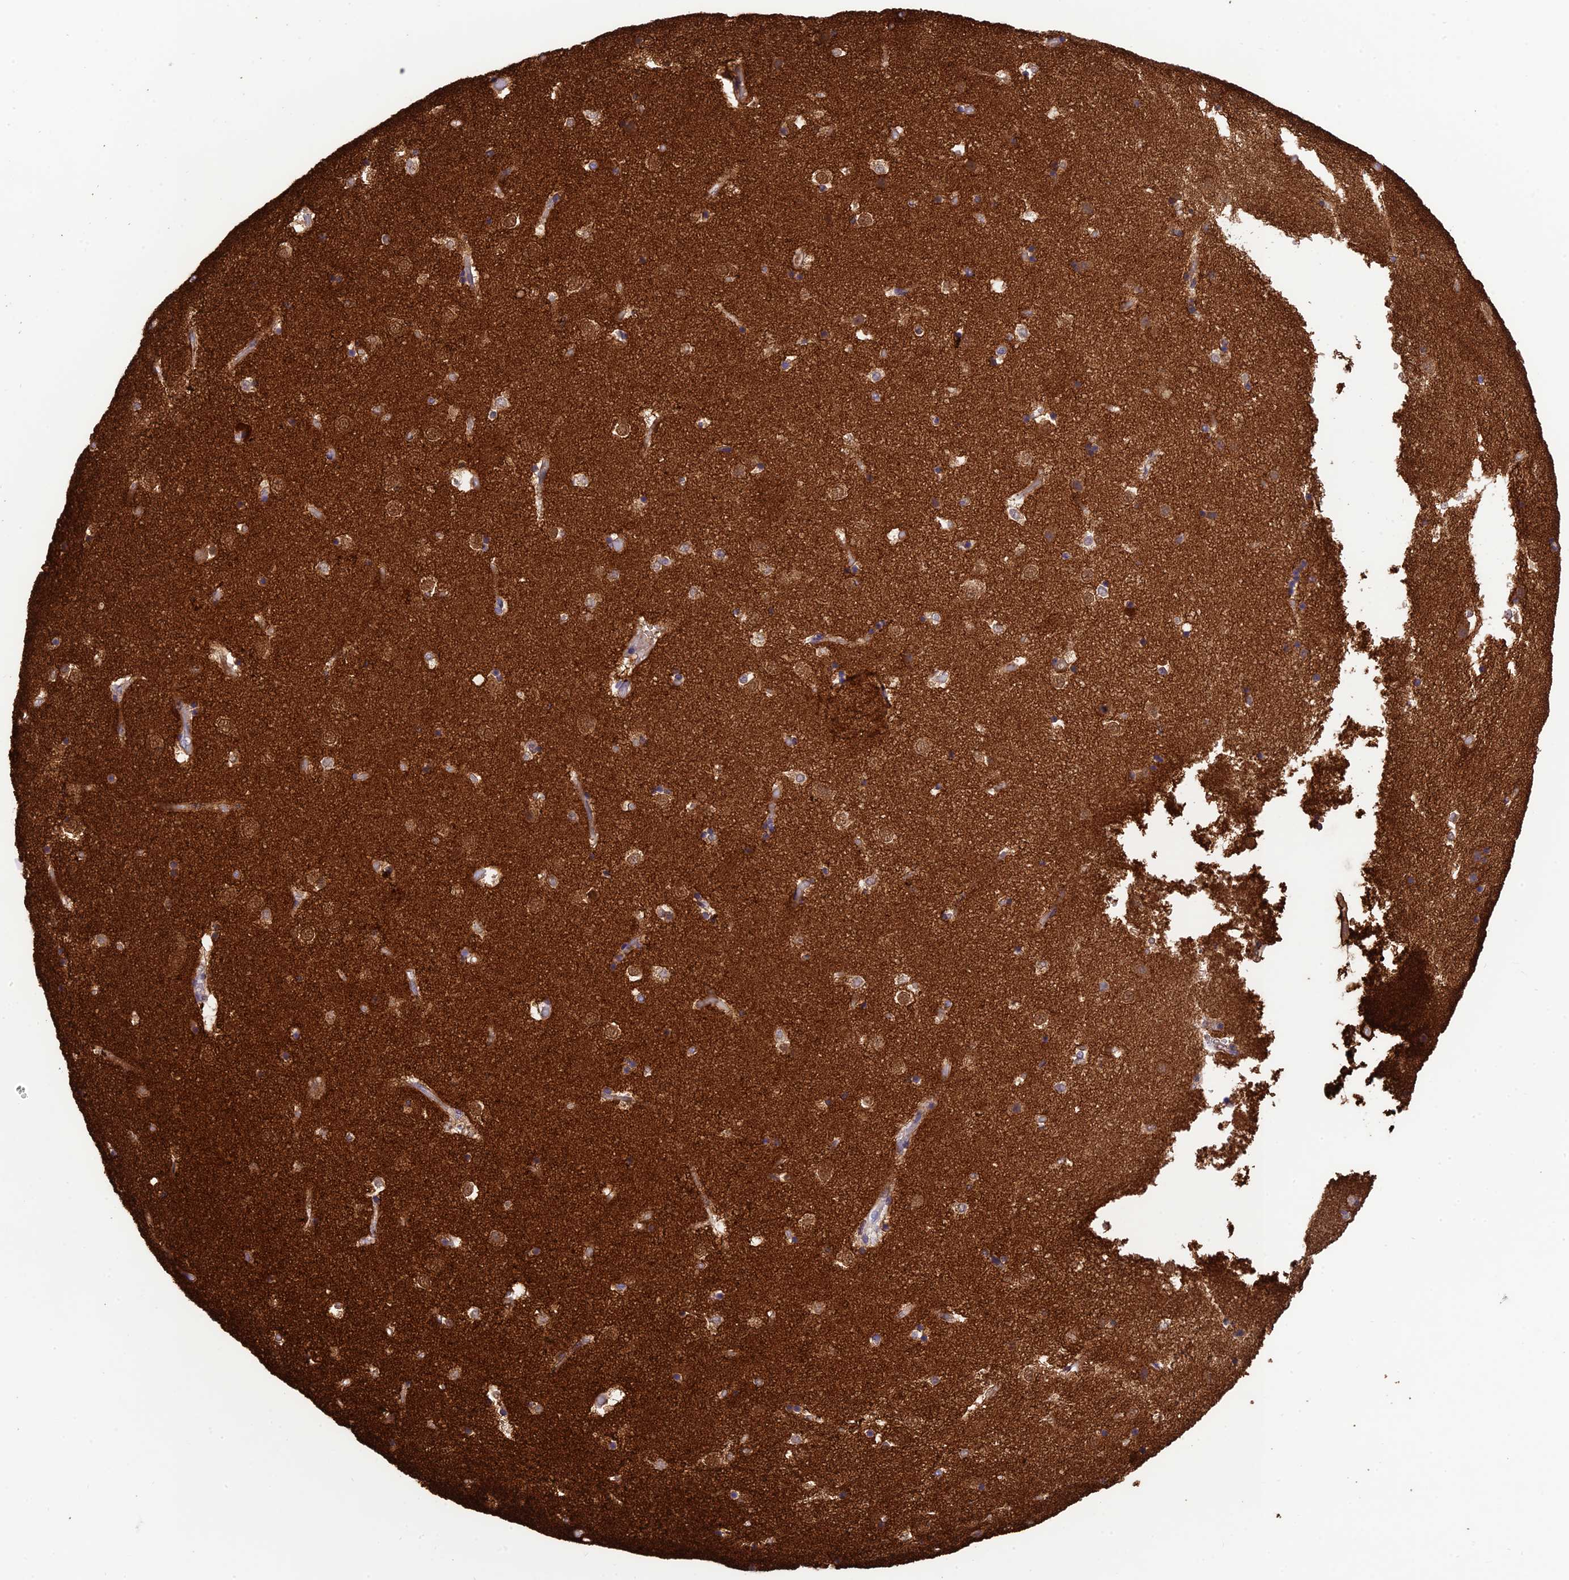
{"staining": {"intensity": "moderate", "quantity": "25%-75%", "location": "cytoplasmic/membranous"}, "tissue": "caudate", "cell_type": "Glial cells", "image_type": "normal", "snomed": [{"axis": "morphology", "description": "Normal tissue, NOS"}, {"axis": "topography", "description": "Lateral ventricle wall"}], "caption": "Glial cells demonstrate medium levels of moderate cytoplasmic/membranous positivity in about 25%-75% of cells in normal human caudate. Nuclei are stained in blue.", "gene": "XPO7", "patient": {"sex": "female", "age": 52}}